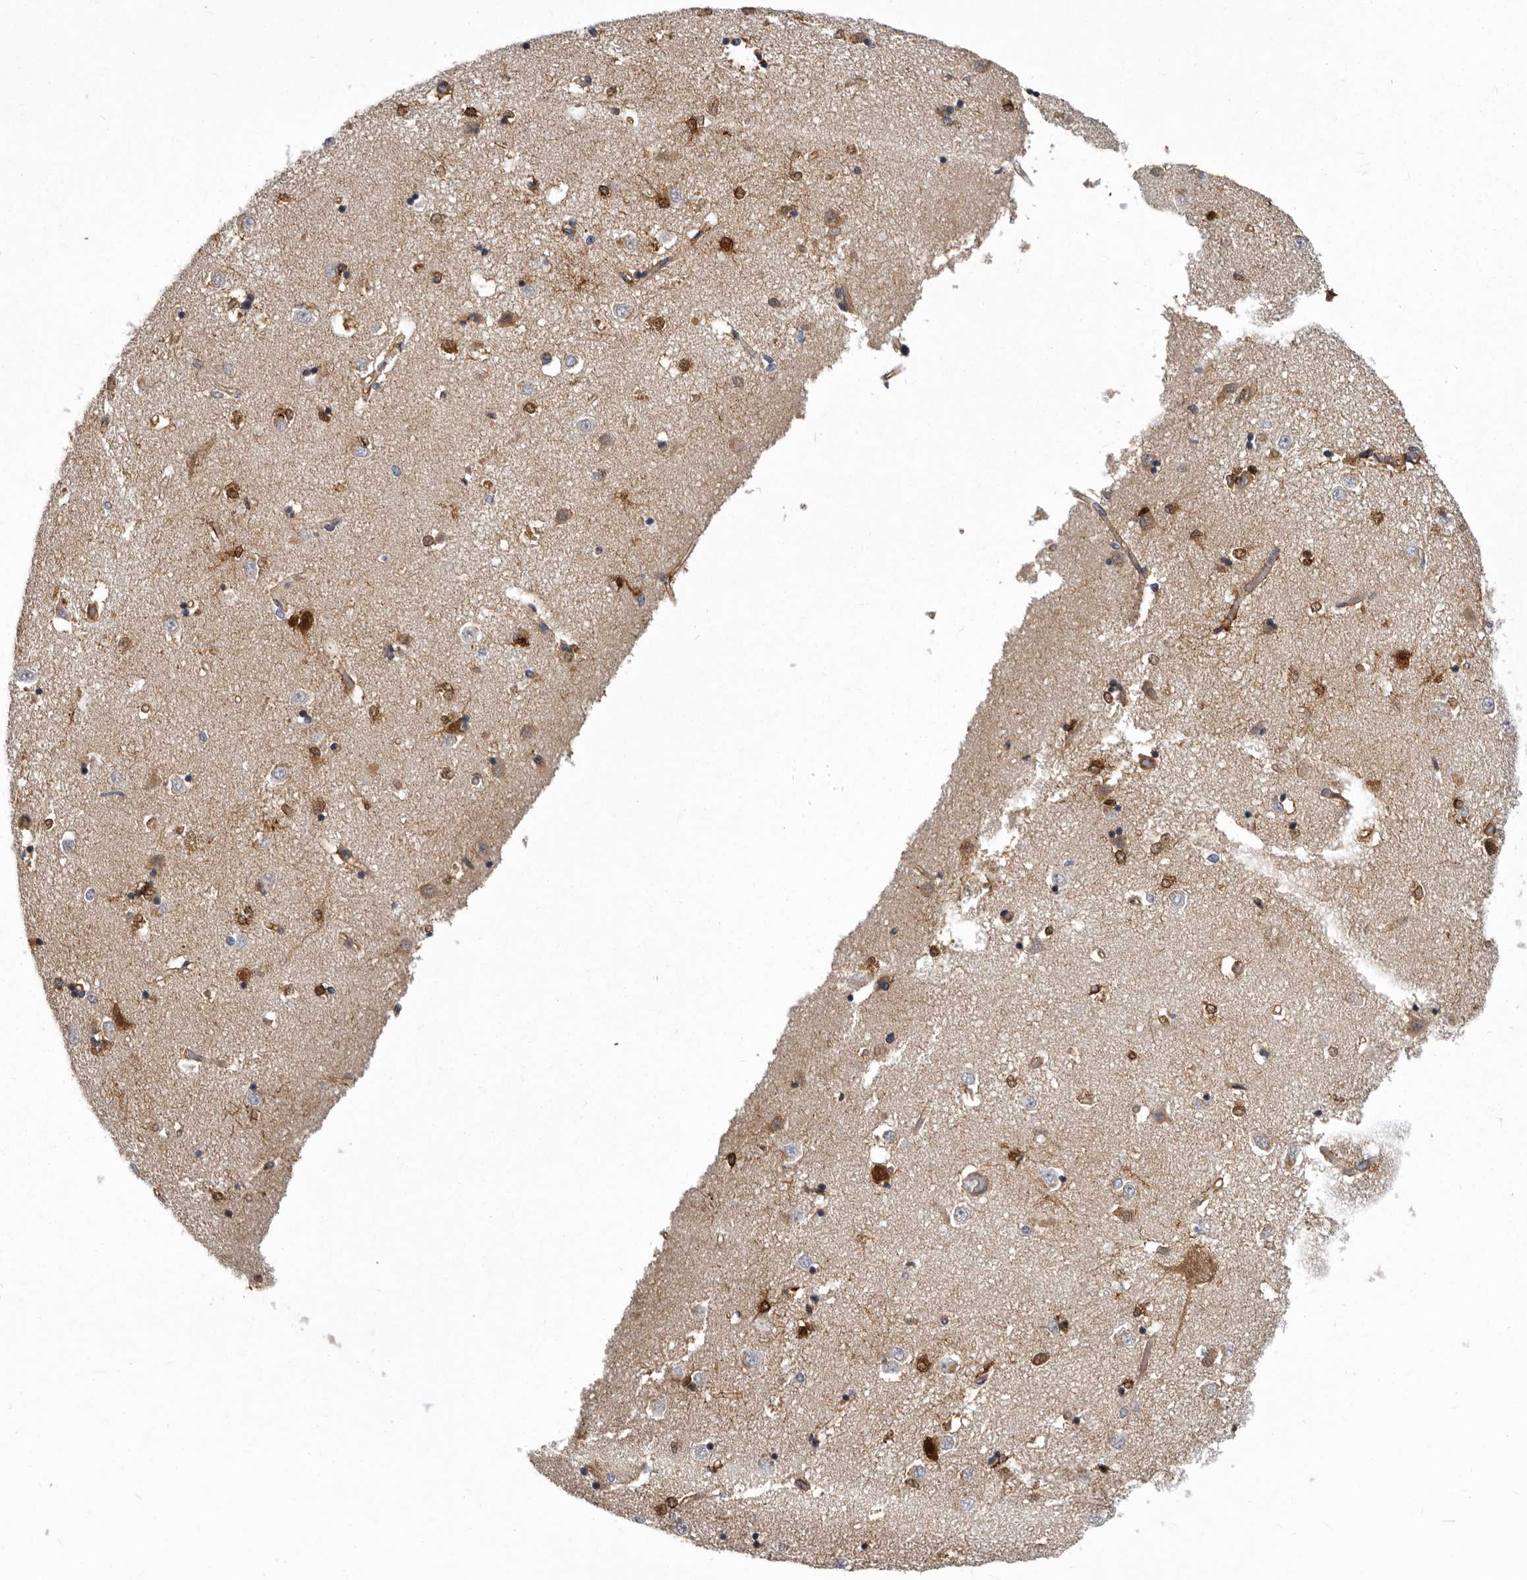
{"staining": {"intensity": "moderate", "quantity": "25%-75%", "location": "cytoplasmic/membranous,nuclear"}, "tissue": "caudate", "cell_type": "Glial cells", "image_type": "normal", "snomed": [{"axis": "morphology", "description": "Normal tissue, NOS"}, {"axis": "topography", "description": "Lateral ventricle wall"}], "caption": "IHC staining of benign caudate, which exhibits medium levels of moderate cytoplasmic/membranous,nuclear staining in about 25%-75% of glial cells indicating moderate cytoplasmic/membranous,nuclear protein expression. The staining was performed using DAB (brown) for protein detection and nuclei were counterstained in hematoxylin (blue).", "gene": "ENAH", "patient": {"sex": "male", "age": 45}}